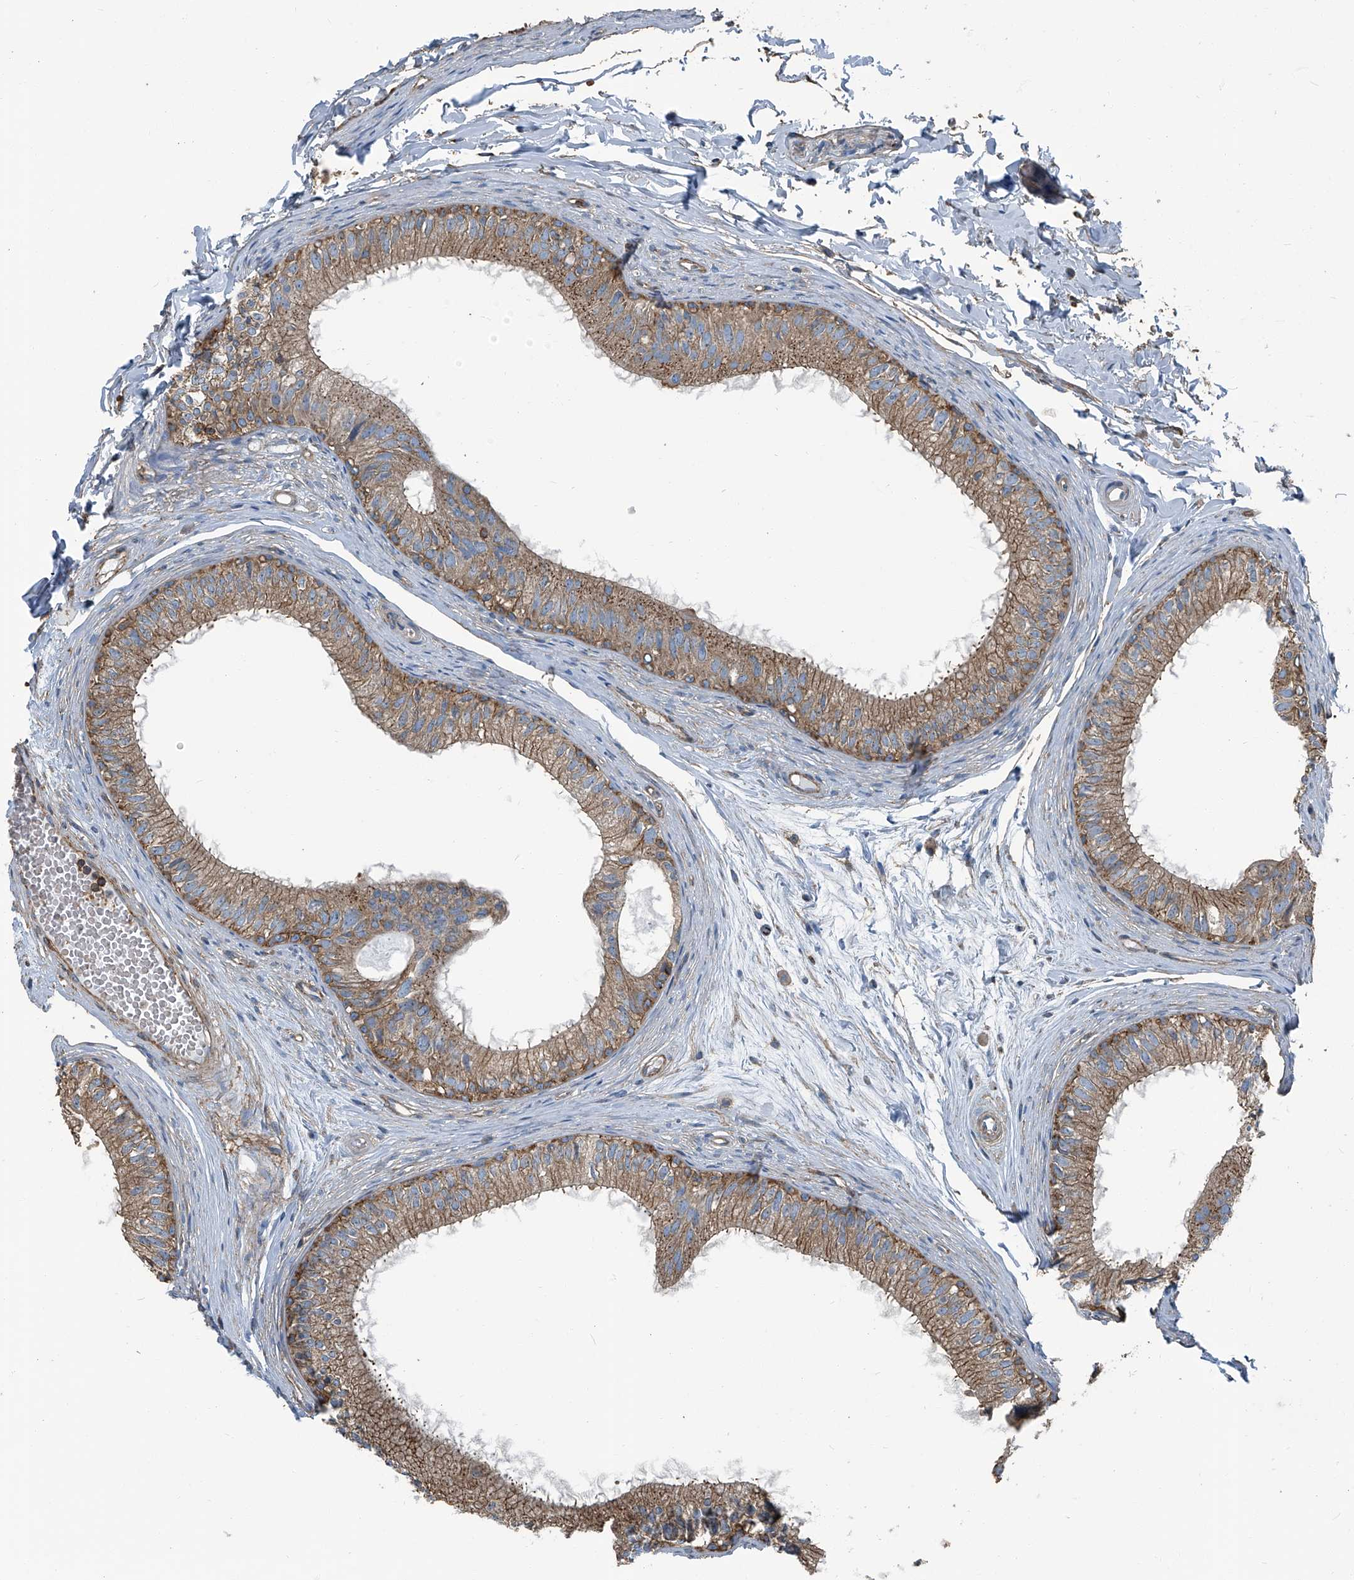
{"staining": {"intensity": "moderate", "quantity": ">75%", "location": "cytoplasmic/membranous"}, "tissue": "epididymis", "cell_type": "Glandular cells", "image_type": "normal", "snomed": [{"axis": "morphology", "description": "Normal tissue, NOS"}, {"axis": "morphology", "description": "Seminoma in situ"}, {"axis": "topography", "description": "Testis"}, {"axis": "topography", "description": "Epididymis"}], "caption": "The image reveals immunohistochemical staining of unremarkable epididymis. There is moderate cytoplasmic/membranous staining is seen in approximately >75% of glandular cells. The protein of interest is shown in brown color, while the nuclei are stained blue.", "gene": "SEPTIN7", "patient": {"sex": "male", "age": 28}}